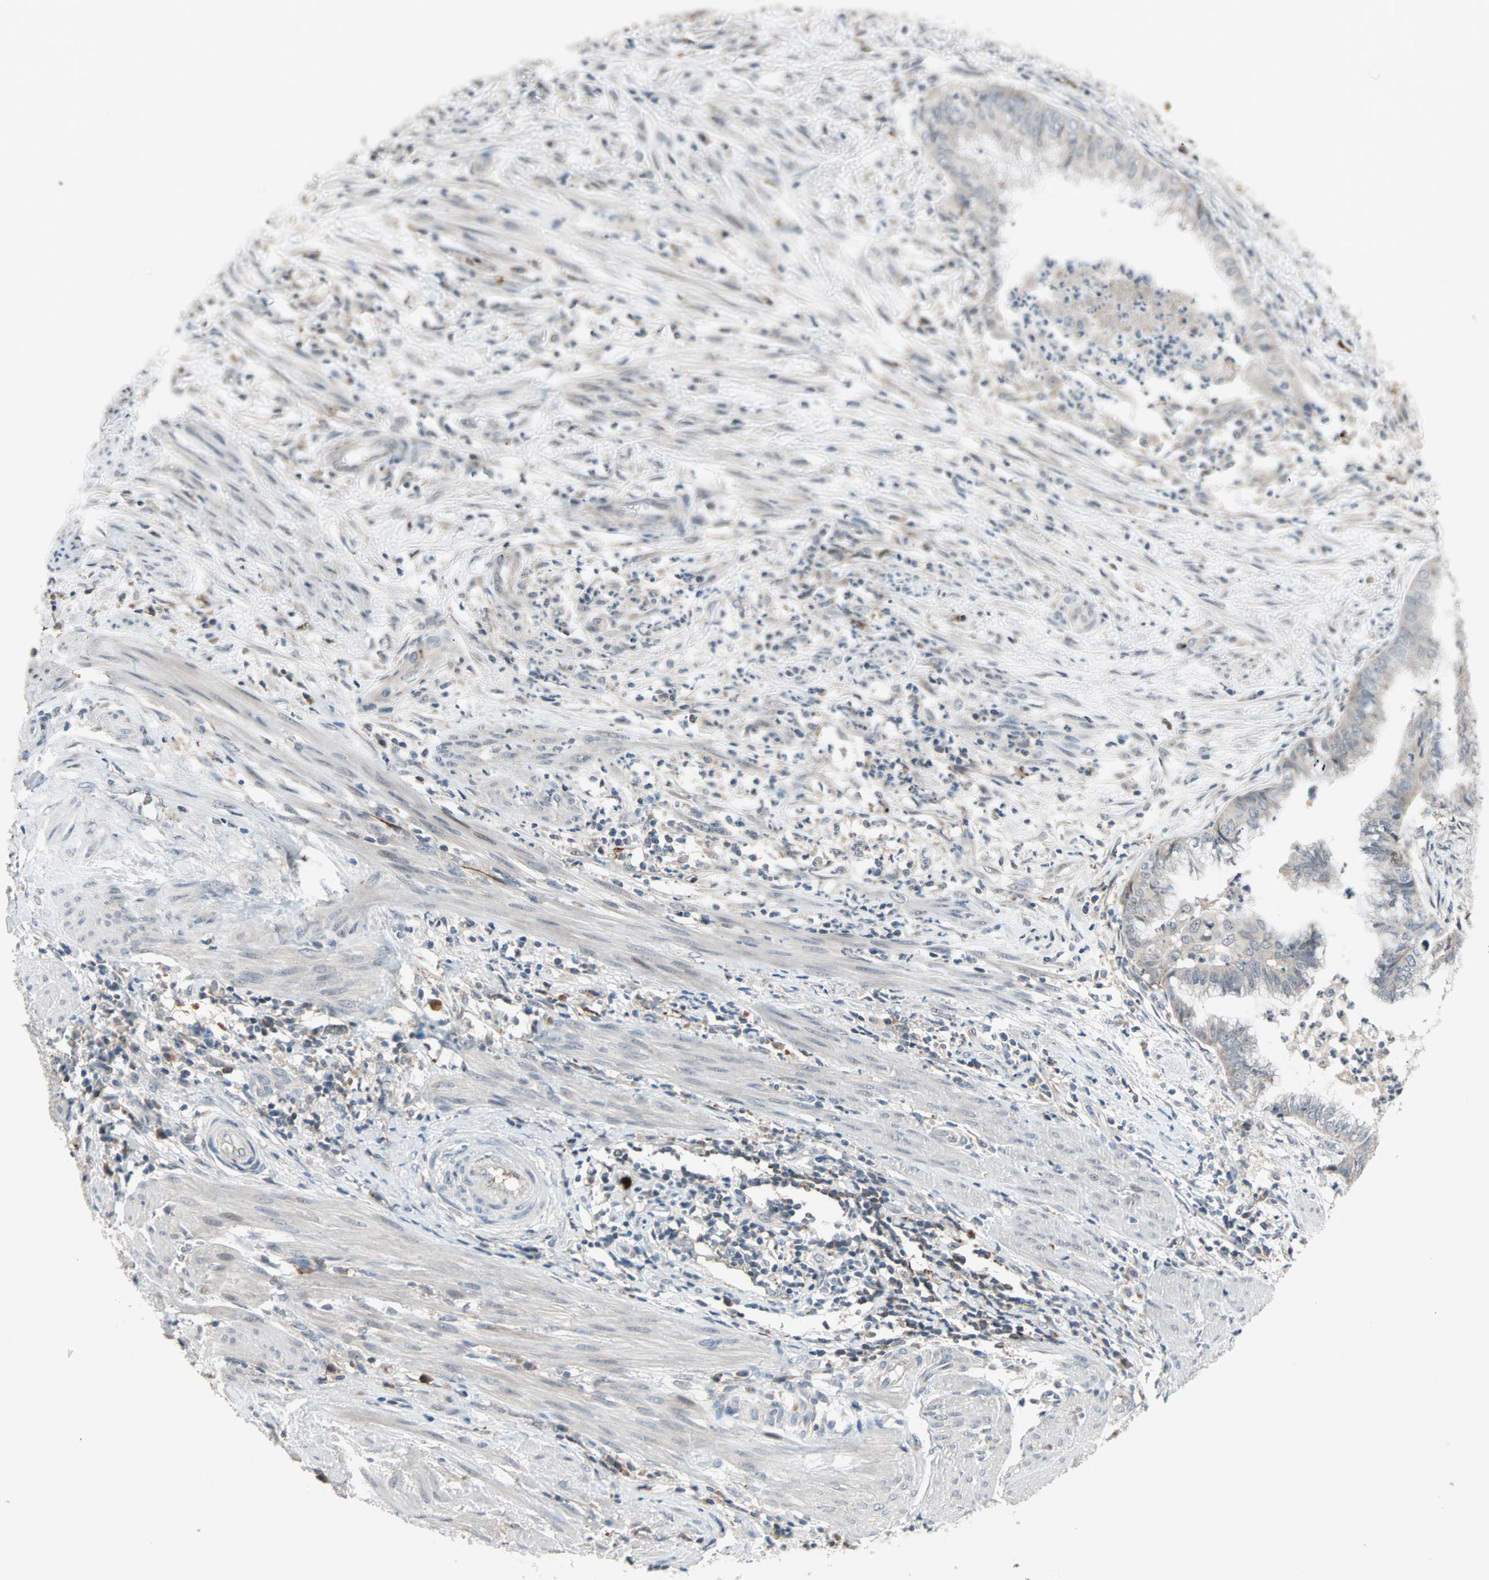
{"staining": {"intensity": "weak", "quantity": ">75%", "location": "cytoplasmic/membranous"}, "tissue": "endometrial cancer", "cell_type": "Tumor cells", "image_type": "cancer", "snomed": [{"axis": "morphology", "description": "Necrosis, NOS"}, {"axis": "morphology", "description": "Adenocarcinoma, NOS"}, {"axis": "topography", "description": "Endometrium"}], "caption": "Endometrial adenocarcinoma stained with DAB (3,3'-diaminobenzidine) immunohistochemistry demonstrates low levels of weak cytoplasmic/membranous expression in about >75% of tumor cells.", "gene": "PROS1", "patient": {"sex": "female", "age": 79}}